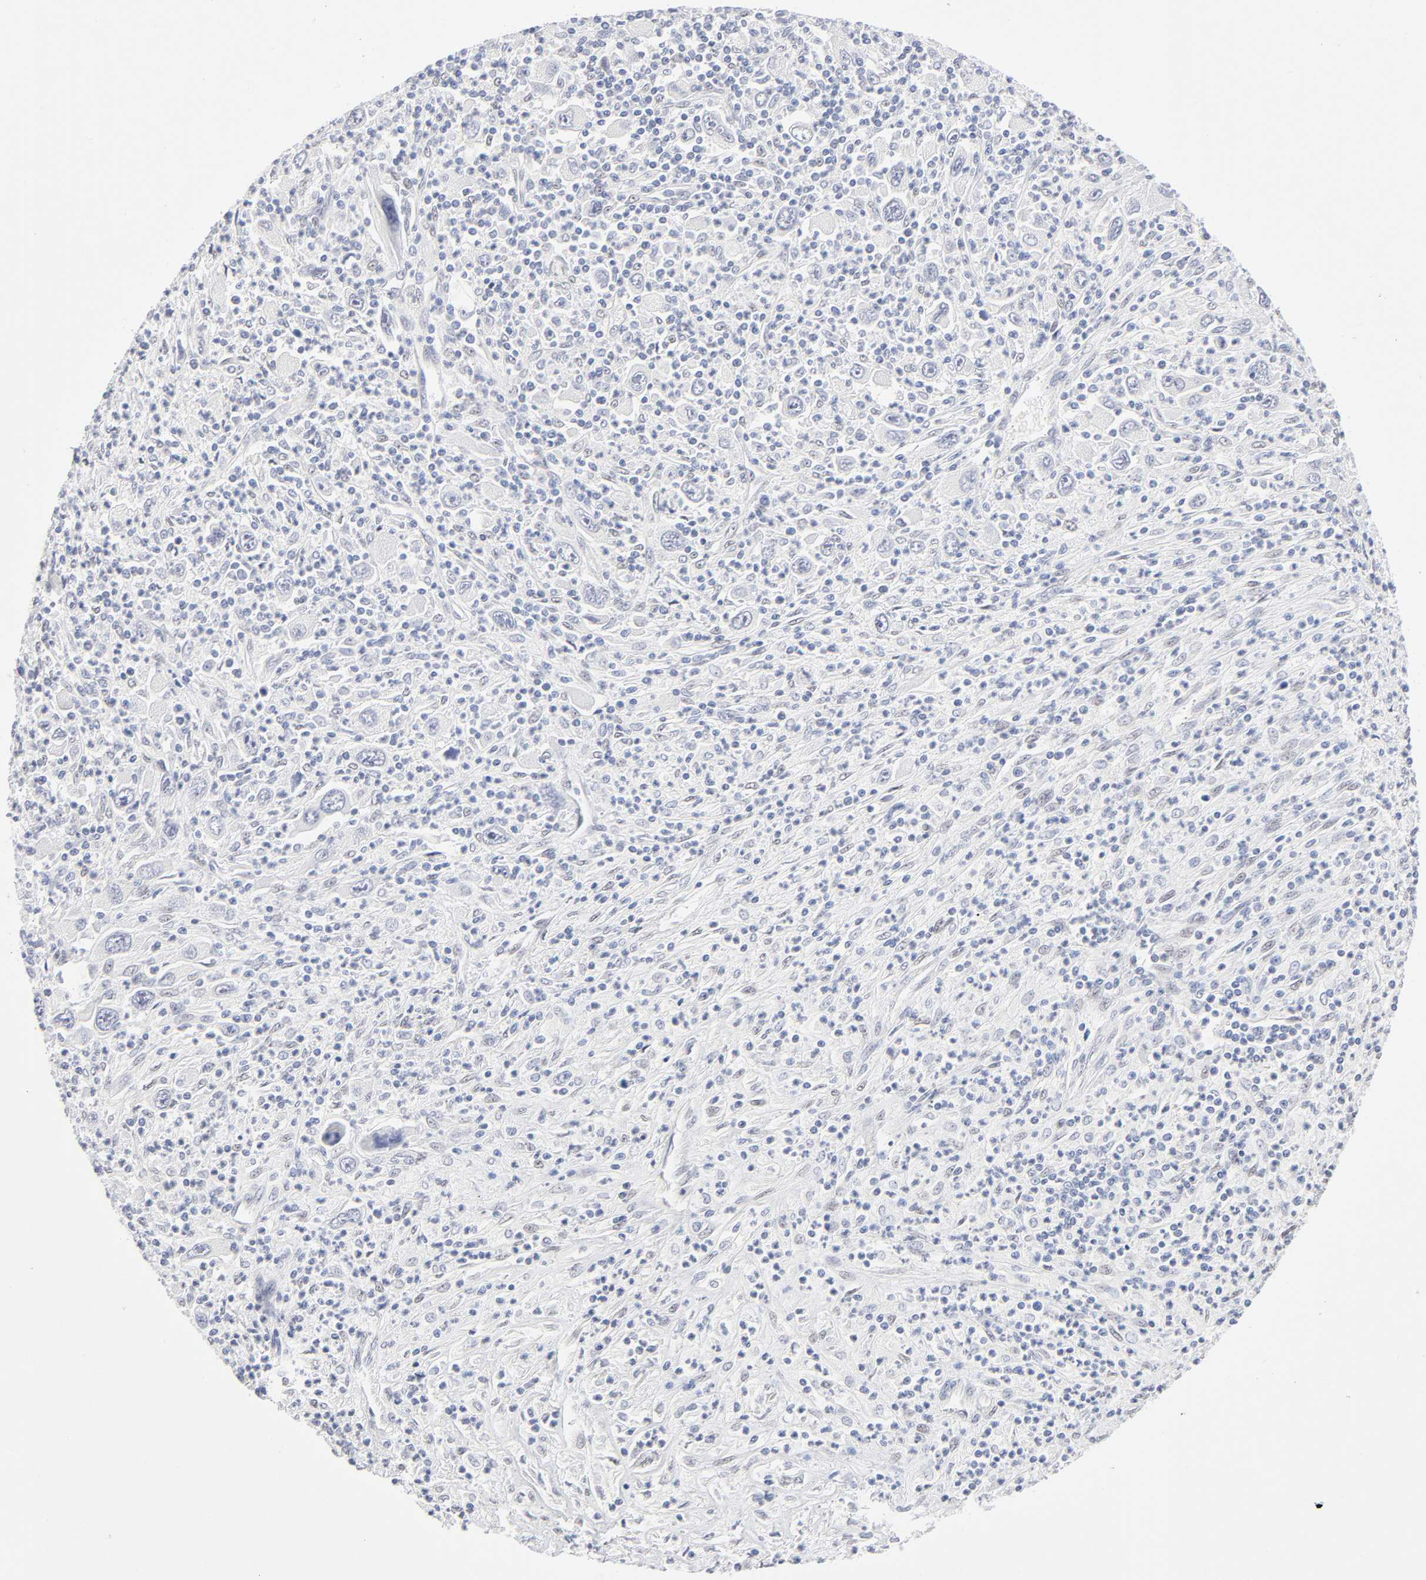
{"staining": {"intensity": "weak", "quantity": "25%-75%", "location": "nuclear"}, "tissue": "melanoma", "cell_type": "Tumor cells", "image_type": "cancer", "snomed": [{"axis": "morphology", "description": "Malignant melanoma, Metastatic site"}, {"axis": "topography", "description": "Skin"}], "caption": "DAB immunohistochemical staining of melanoma exhibits weak nuclear protein positivity in approximately 25%-75% of tumor cells.", "gene": "NFIC", "patient": {"sex": "female", "age": 56}}